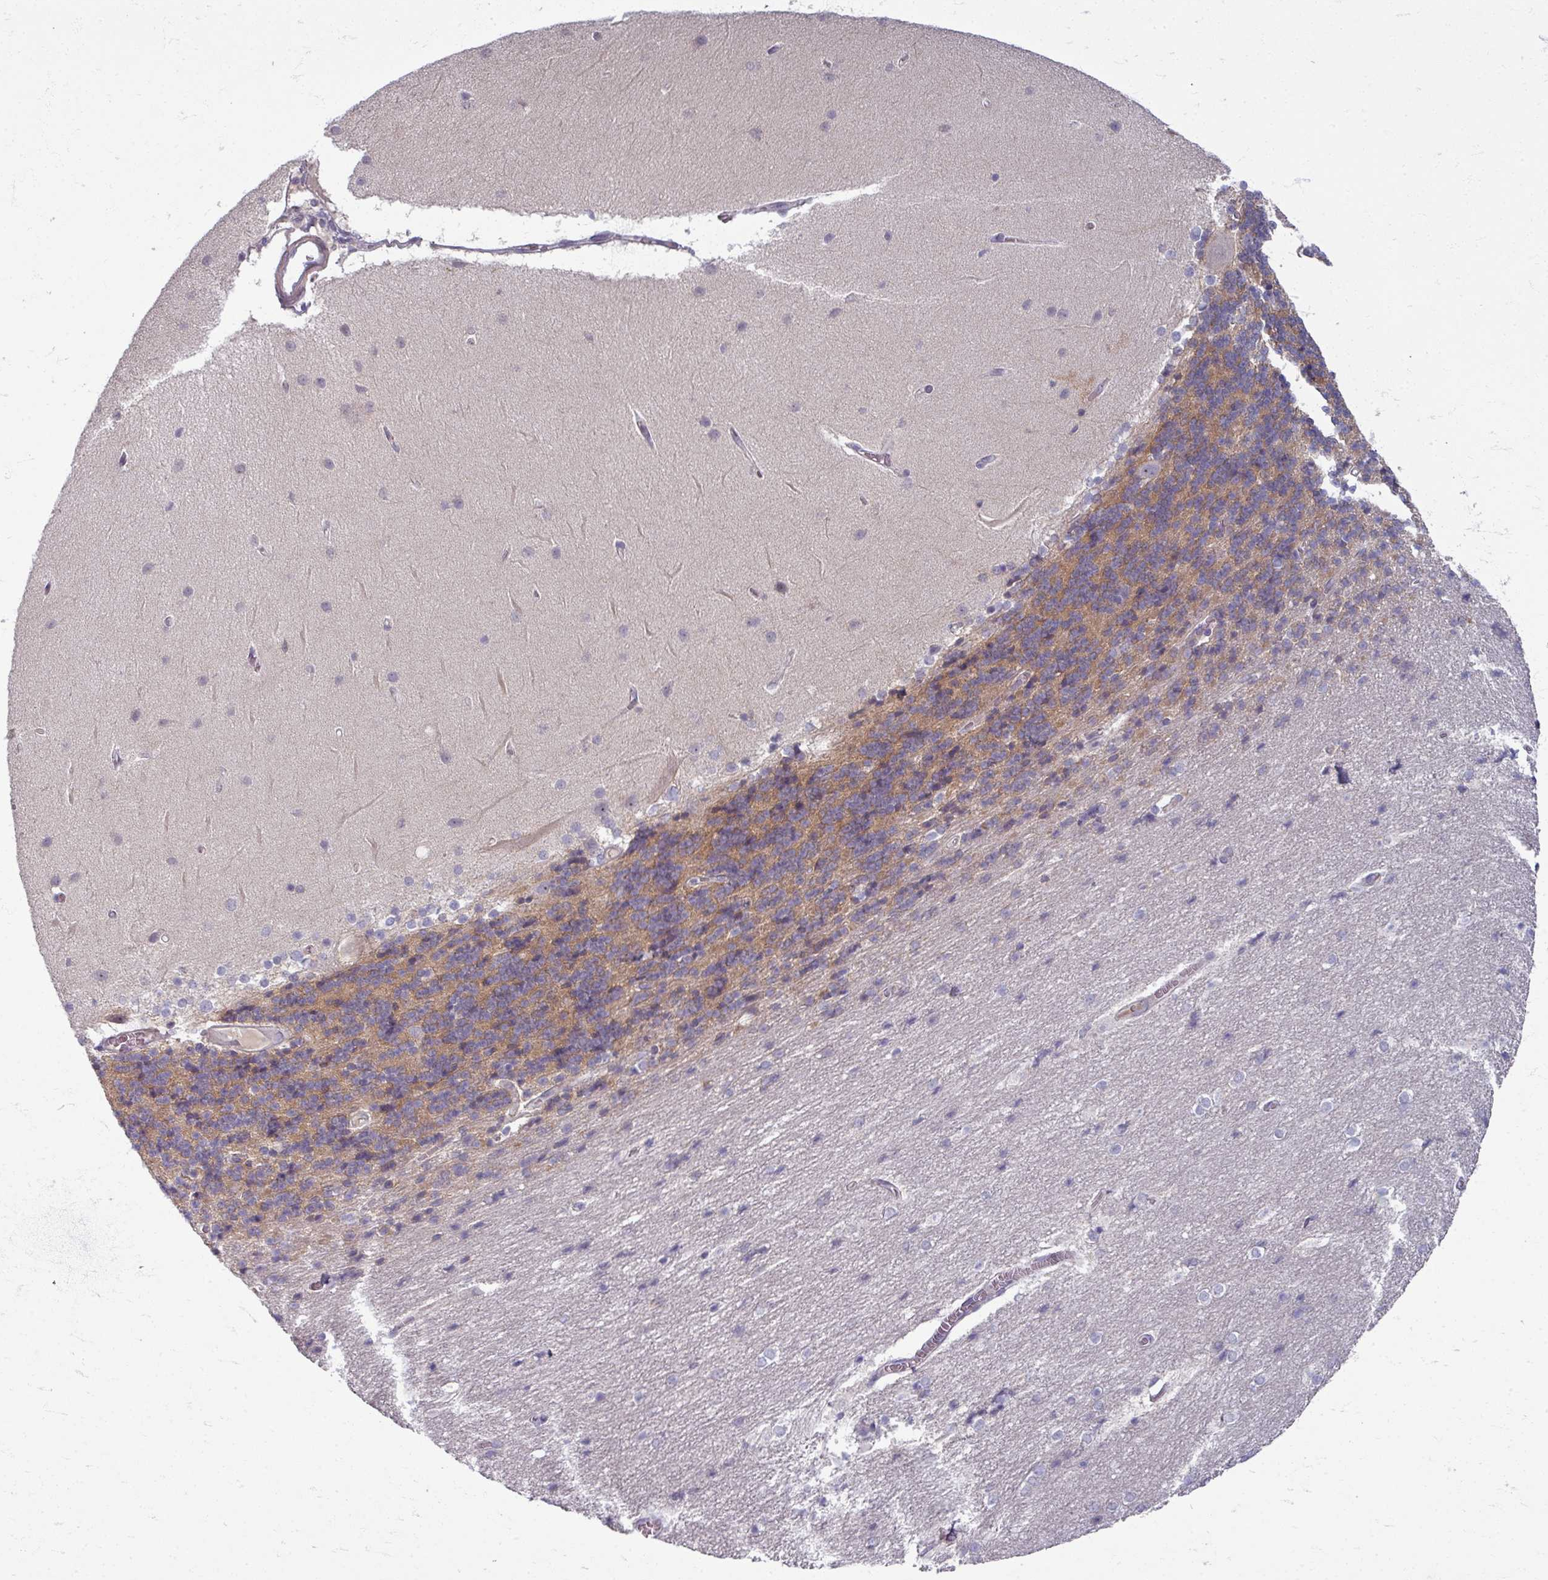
{"staining": {"intensity": "moderate", "quantity": ">75%", "location": "cytoplasmic/membranous"}, "tissue": "cerebellum", "cell_type": "Cells in granular layer", "image_type": "normal", "snomed": [{"axis": "morphology", "description": "Normal tissue, NOS"}, {"axis": "topography", "description": "Cerebellum"}], "caption": "A brown stain highlights moderate cytoplasmic/membranous staining of a protein in cells in granular layer of unremarkable human cerebellum. Nuclei are stained in blue.", "gene": "TTLL7", "patient": {"sex": "female", "age": 54}}